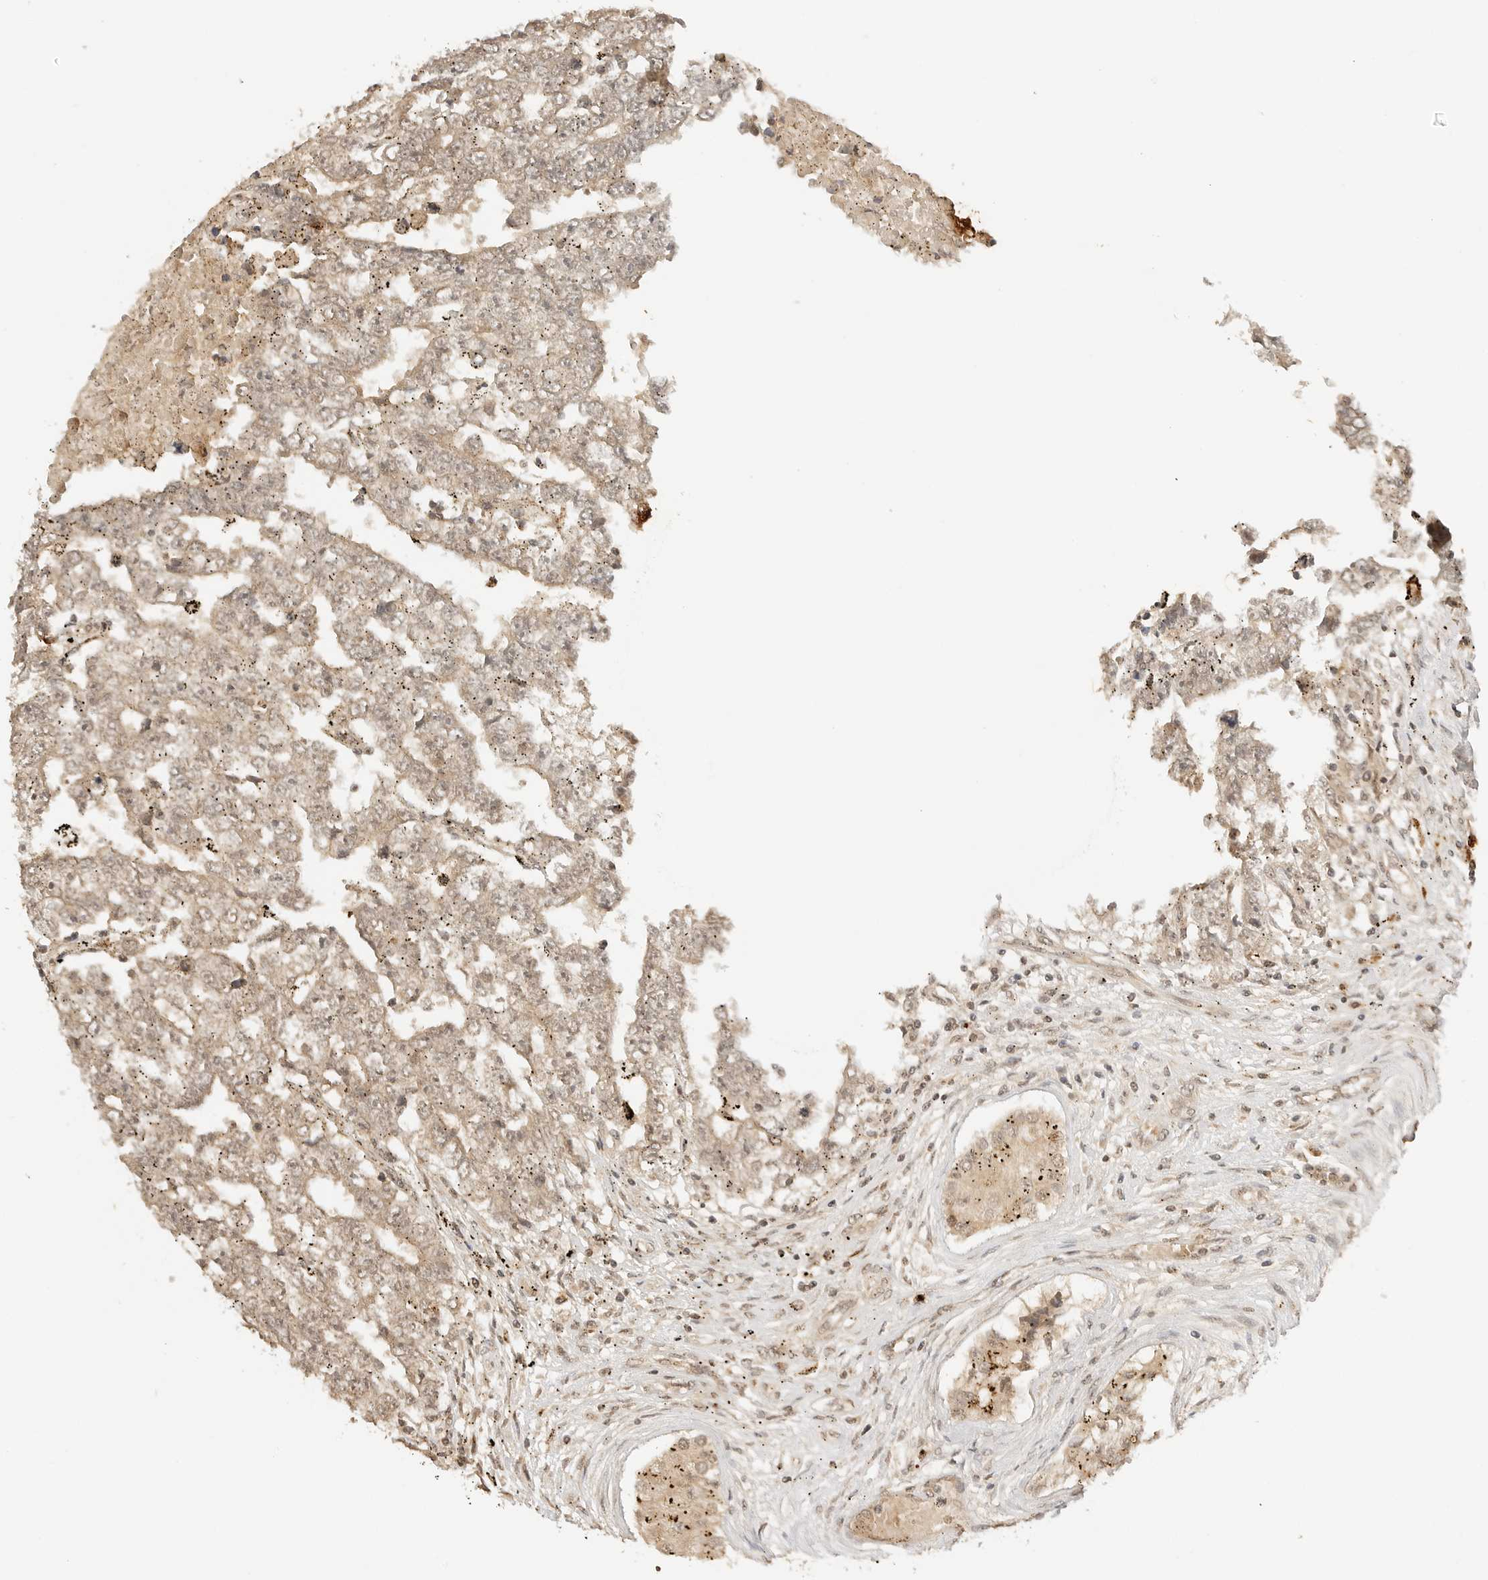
{"staining": {"intensity": "weak", "quantity": ">75%", "location": "cytoplasmic/membranous"}, "tissue": "testis cancer", "cell_type": "Tumor cells", "image_type": "cancer", "snomed": [{"axis": "morphology", "description": "Carcinoma, Embryonal, NOS"}, {"axis": "topography", "description": "Testis"}], "caption": "The photomicrograph demonstrates staining of testis cancer (embryonal carcinoma), revealing weak cytoplasmic/membranous protein expression (brown color) within tumor cells.", "gene": "GPR34", "patient": {"sex": "male", "age": 25}}